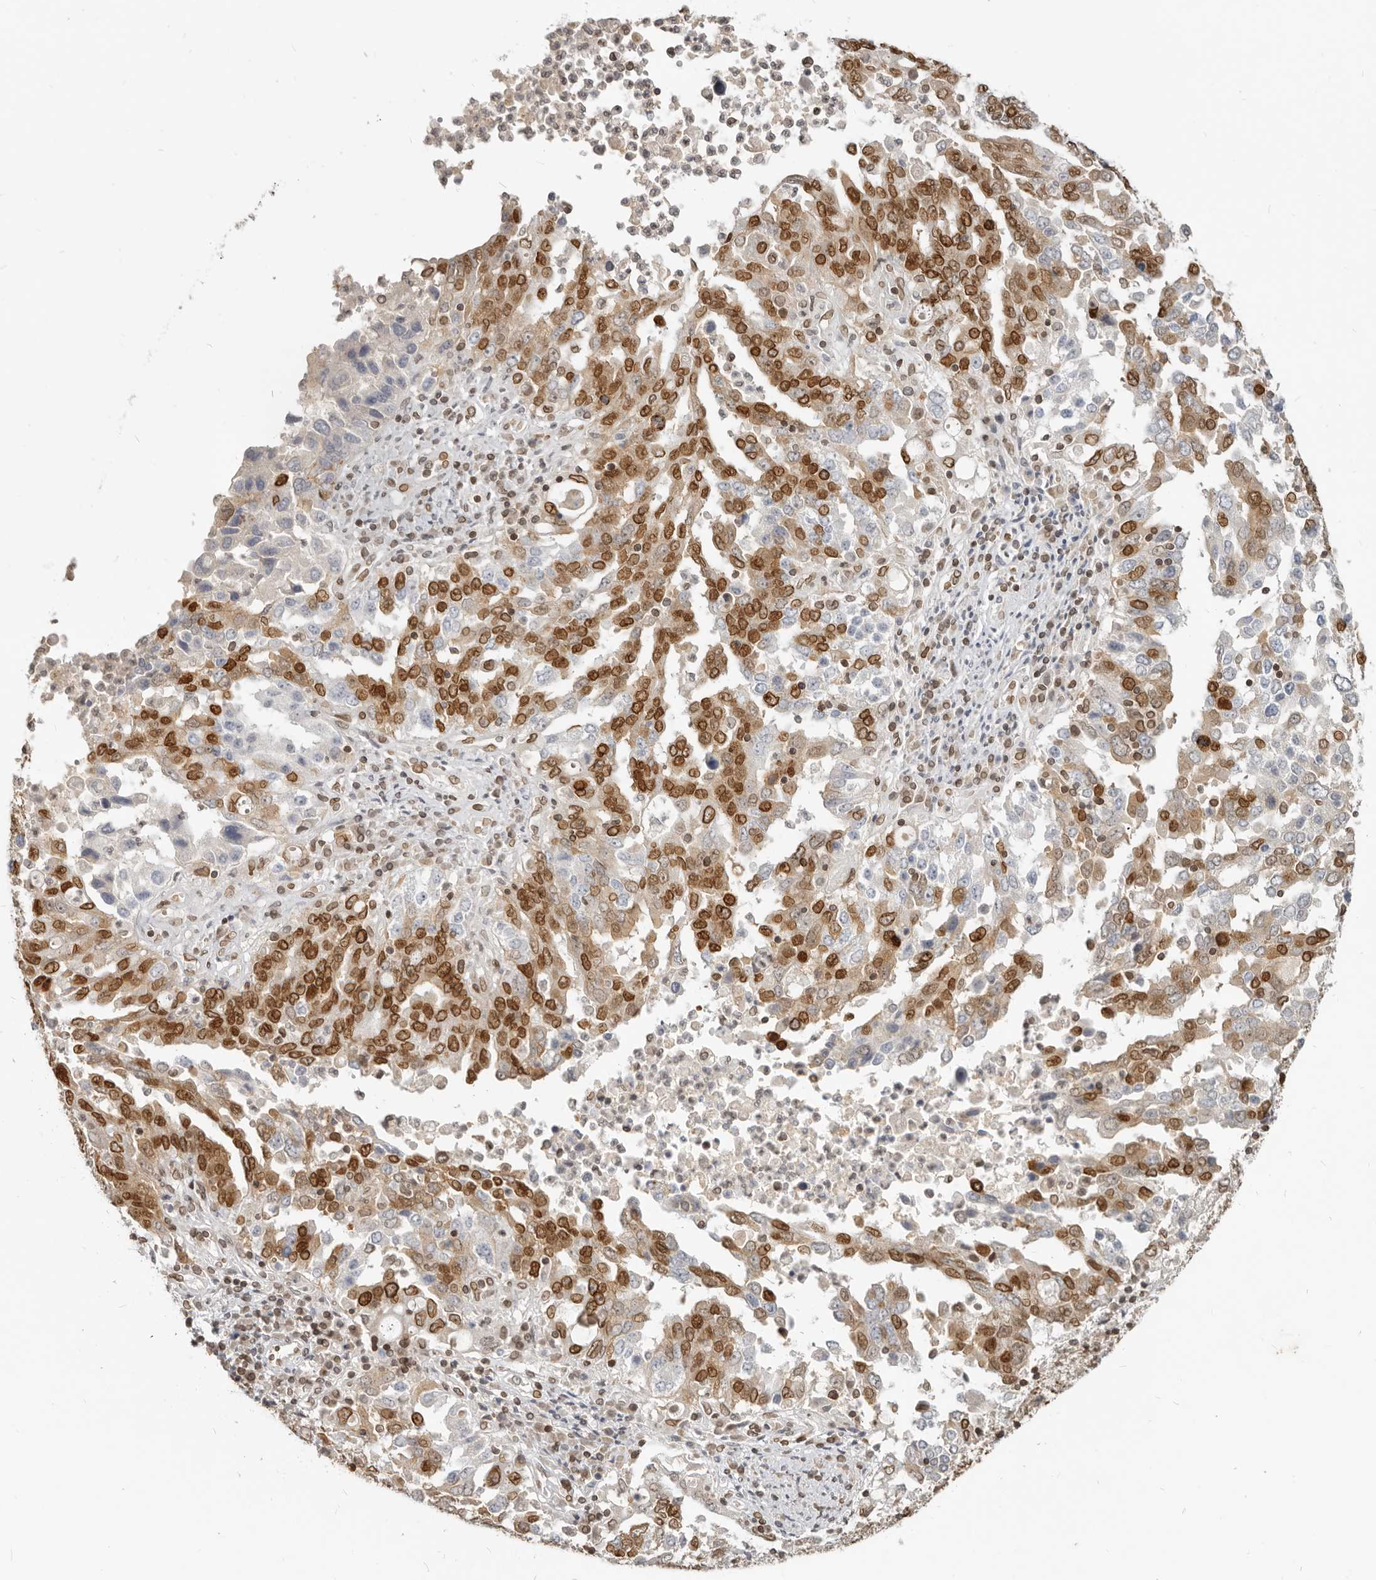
{"staining": {"intensity": "strong", "quantity": ">75%", "location": "nuclear"}, "tissue": "ovarian cancer", "cell_type": "Tumor cells", "image_type": "cancer", "snomed": [{"axis": "morphology", "description": "Carcinoma, endometroid"}, {"axis": "topography", "description": "Ovary"}], "caption": "Protein staining exhibits strong nuclear expression in about >75% of tumor cells in ovarian endometroid carcinoma. The protein of interest is stained brown, and the nuclei are stained in blue (DAB IHC with brightfield microscopy, high magnification).", "gene": "NUP153", "patient": {"sex": "female", "age": 62}}